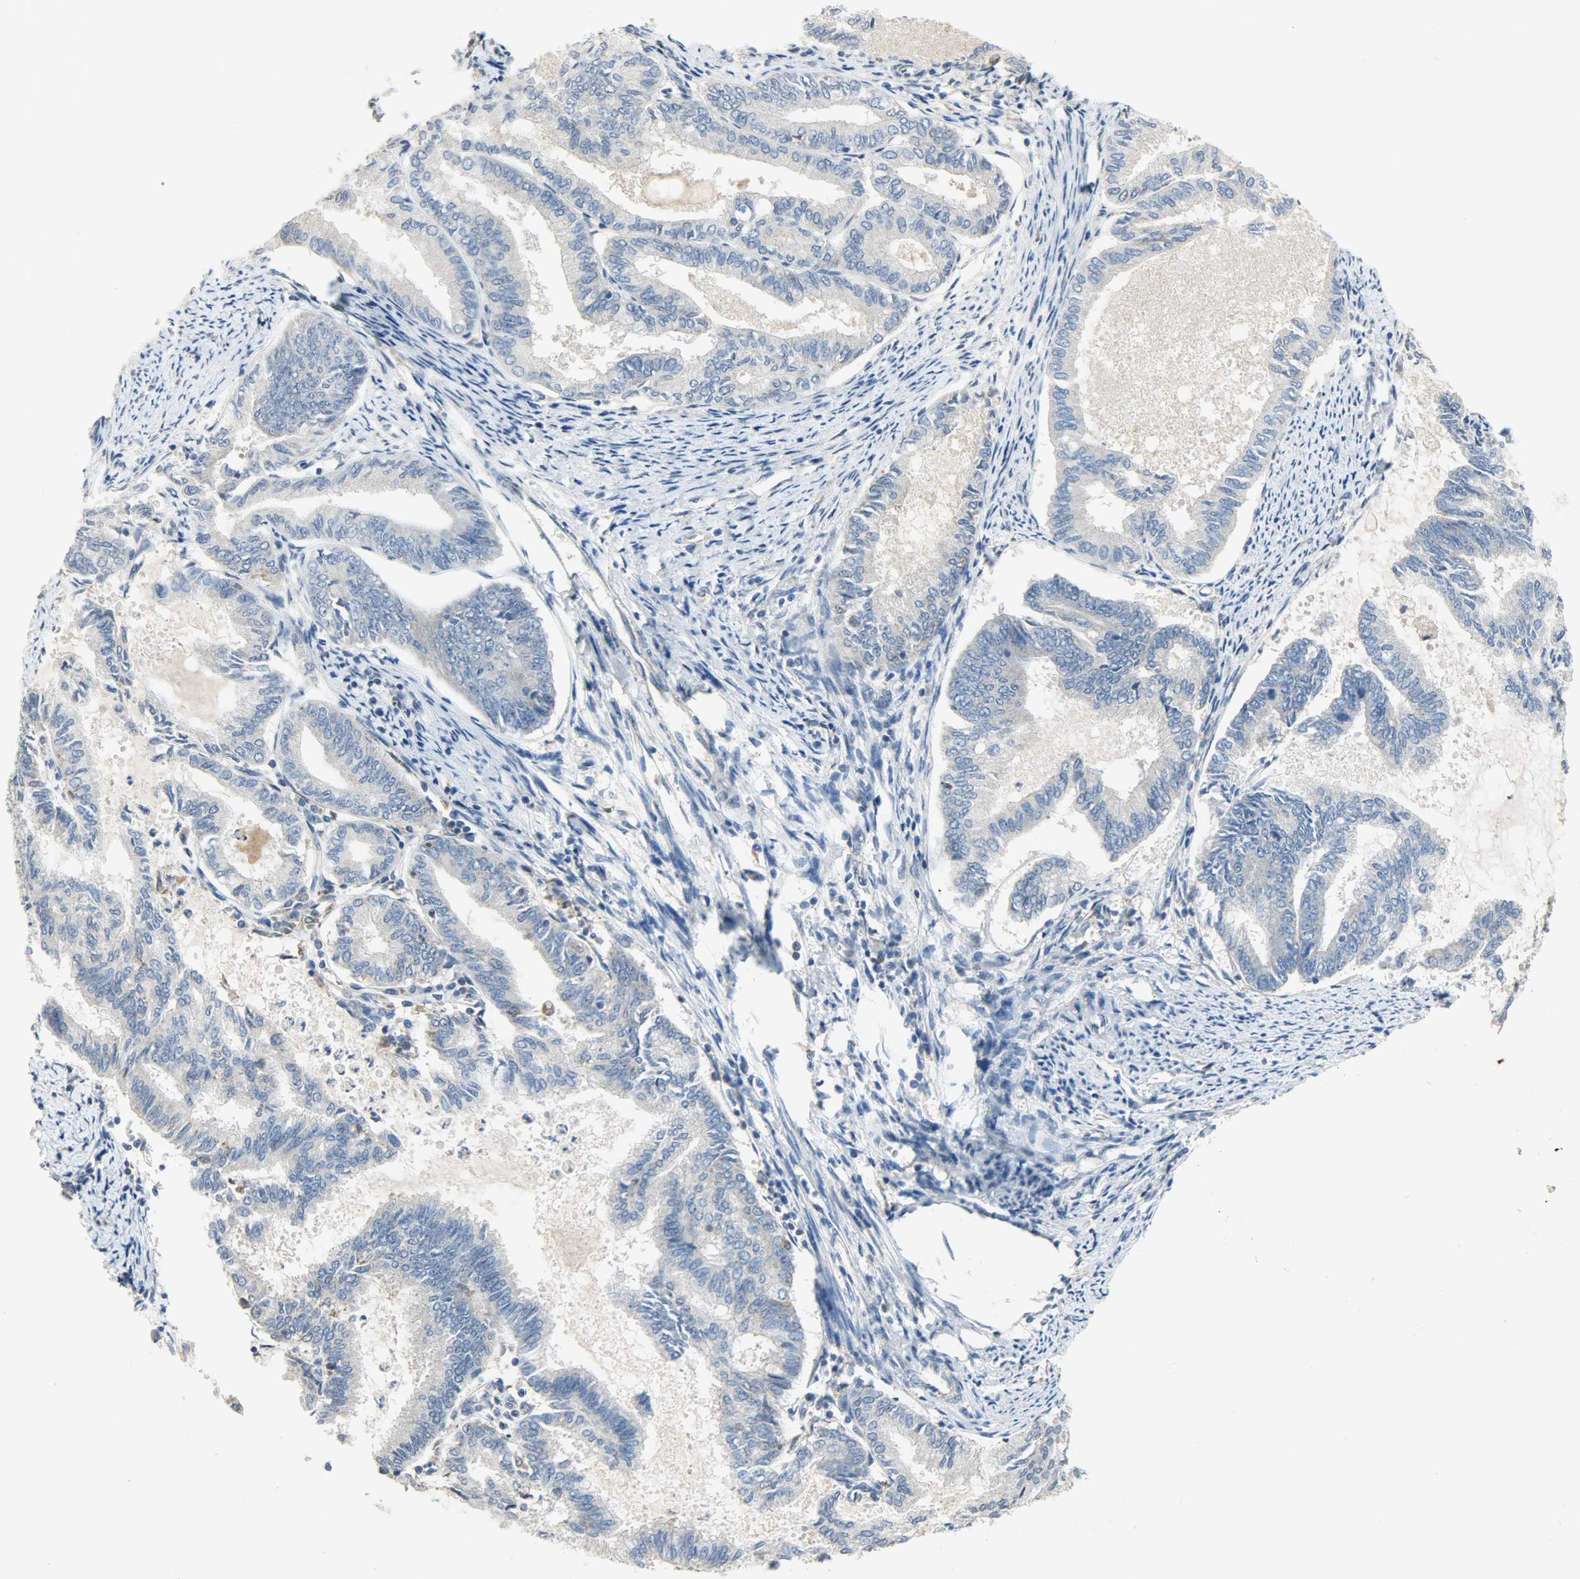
{"staining": {"intensity": "negative", "quantity": "none", "location": "none"}, "tissue": "endometrial cancer", "cell_type": "Tumor cells", "image_type": "cancer", "snomed": [{"axis": "morphology", "description": "Adenocarcinoma, NOS"}, {"axis": "topography", "description": "Endometrium"}], "caption": "This is an IHC photomicrograph of human endometrial adenocarcinoma. There is no staining in tumor cells.", "gene": "TRIM21", "patient": {"sex": "female", "age": 86}}